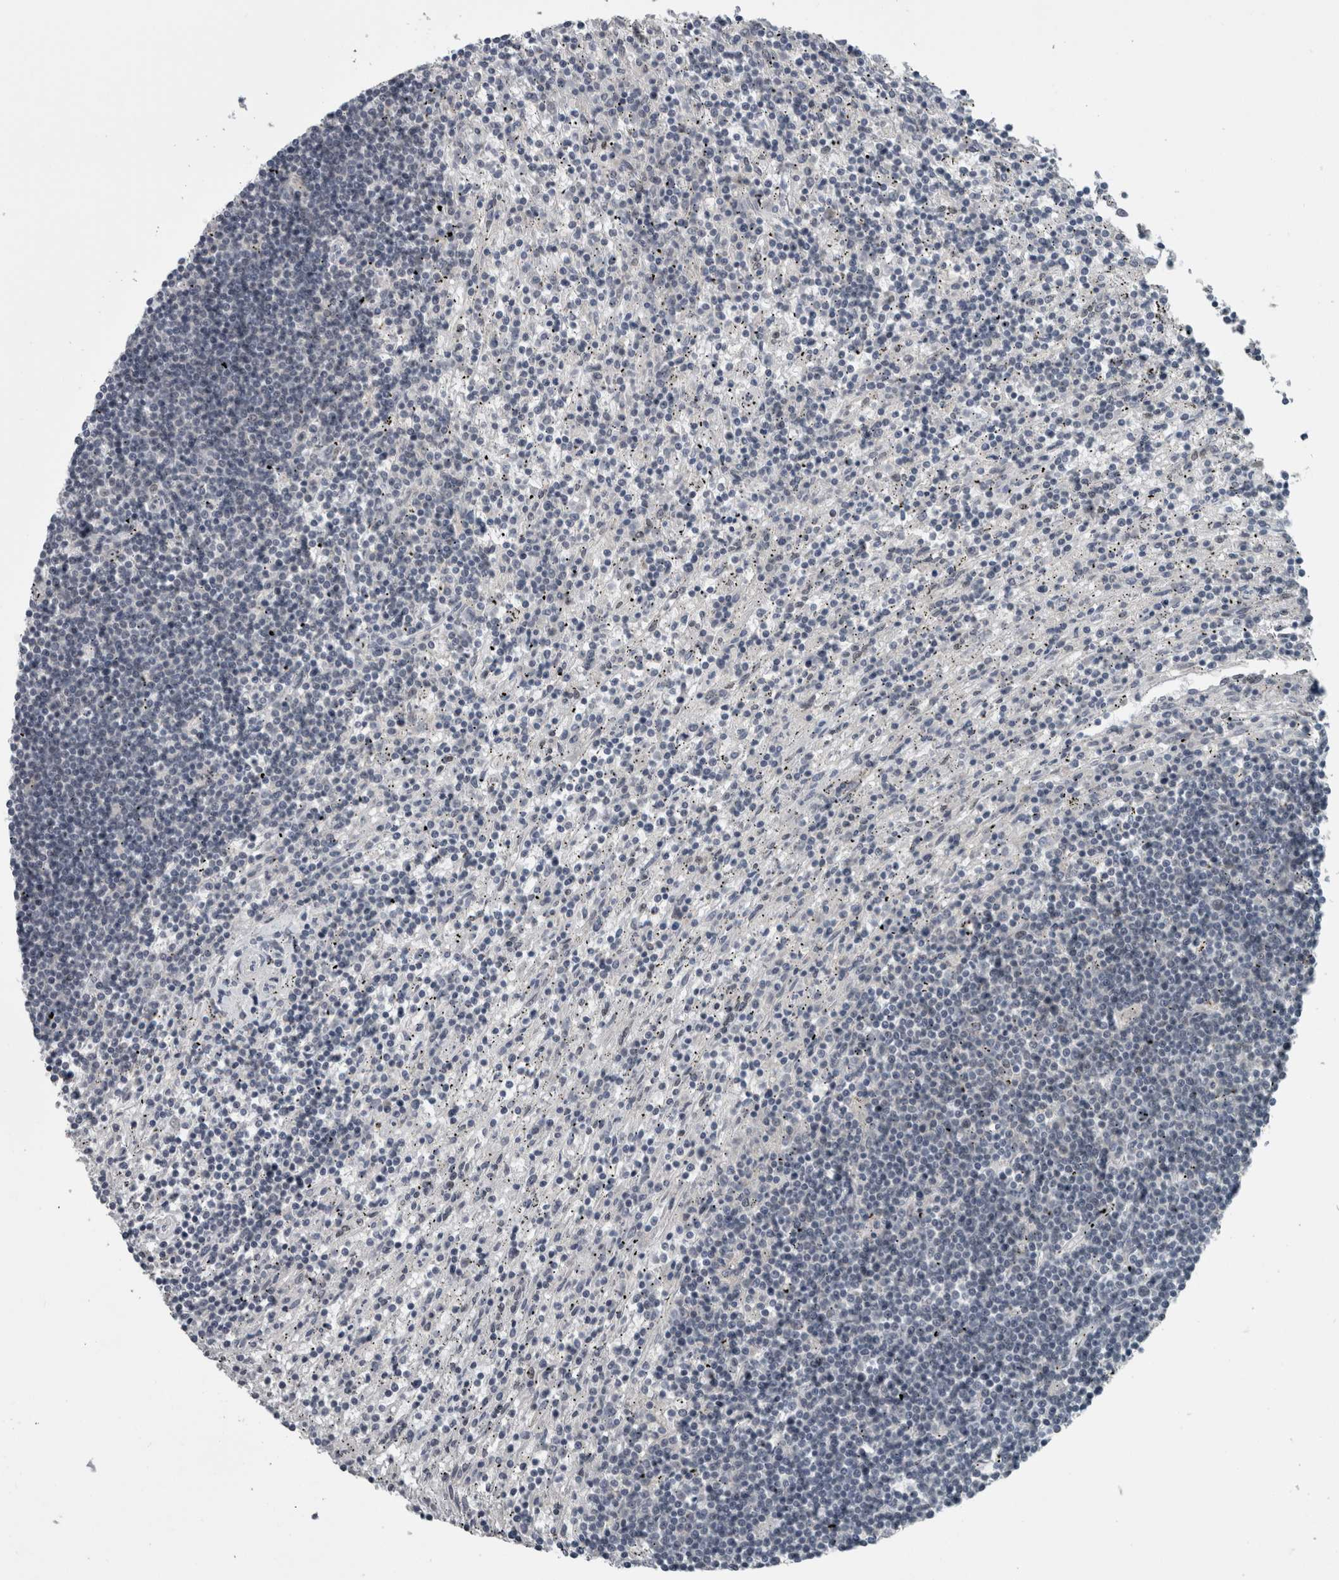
{"staining": {"intensity": "negative", "quantity": "none", "location": "none"}, "tissue": "lymphoma", "cell_type": "Tumor cells", "image_type": "cancer", "snomed": [{"axis": "morphology", "description": "Malignant lymphoma, non-Hodgkin's type, Low grade"}, {"axis": "topography", "description": "Spleen"}], "caption": "Histopathology image shows no protein staining in tumor cells of lymphoma tissue.", "gene": "ZBTB21", "patient": {"sex": "male", "age": 76}}